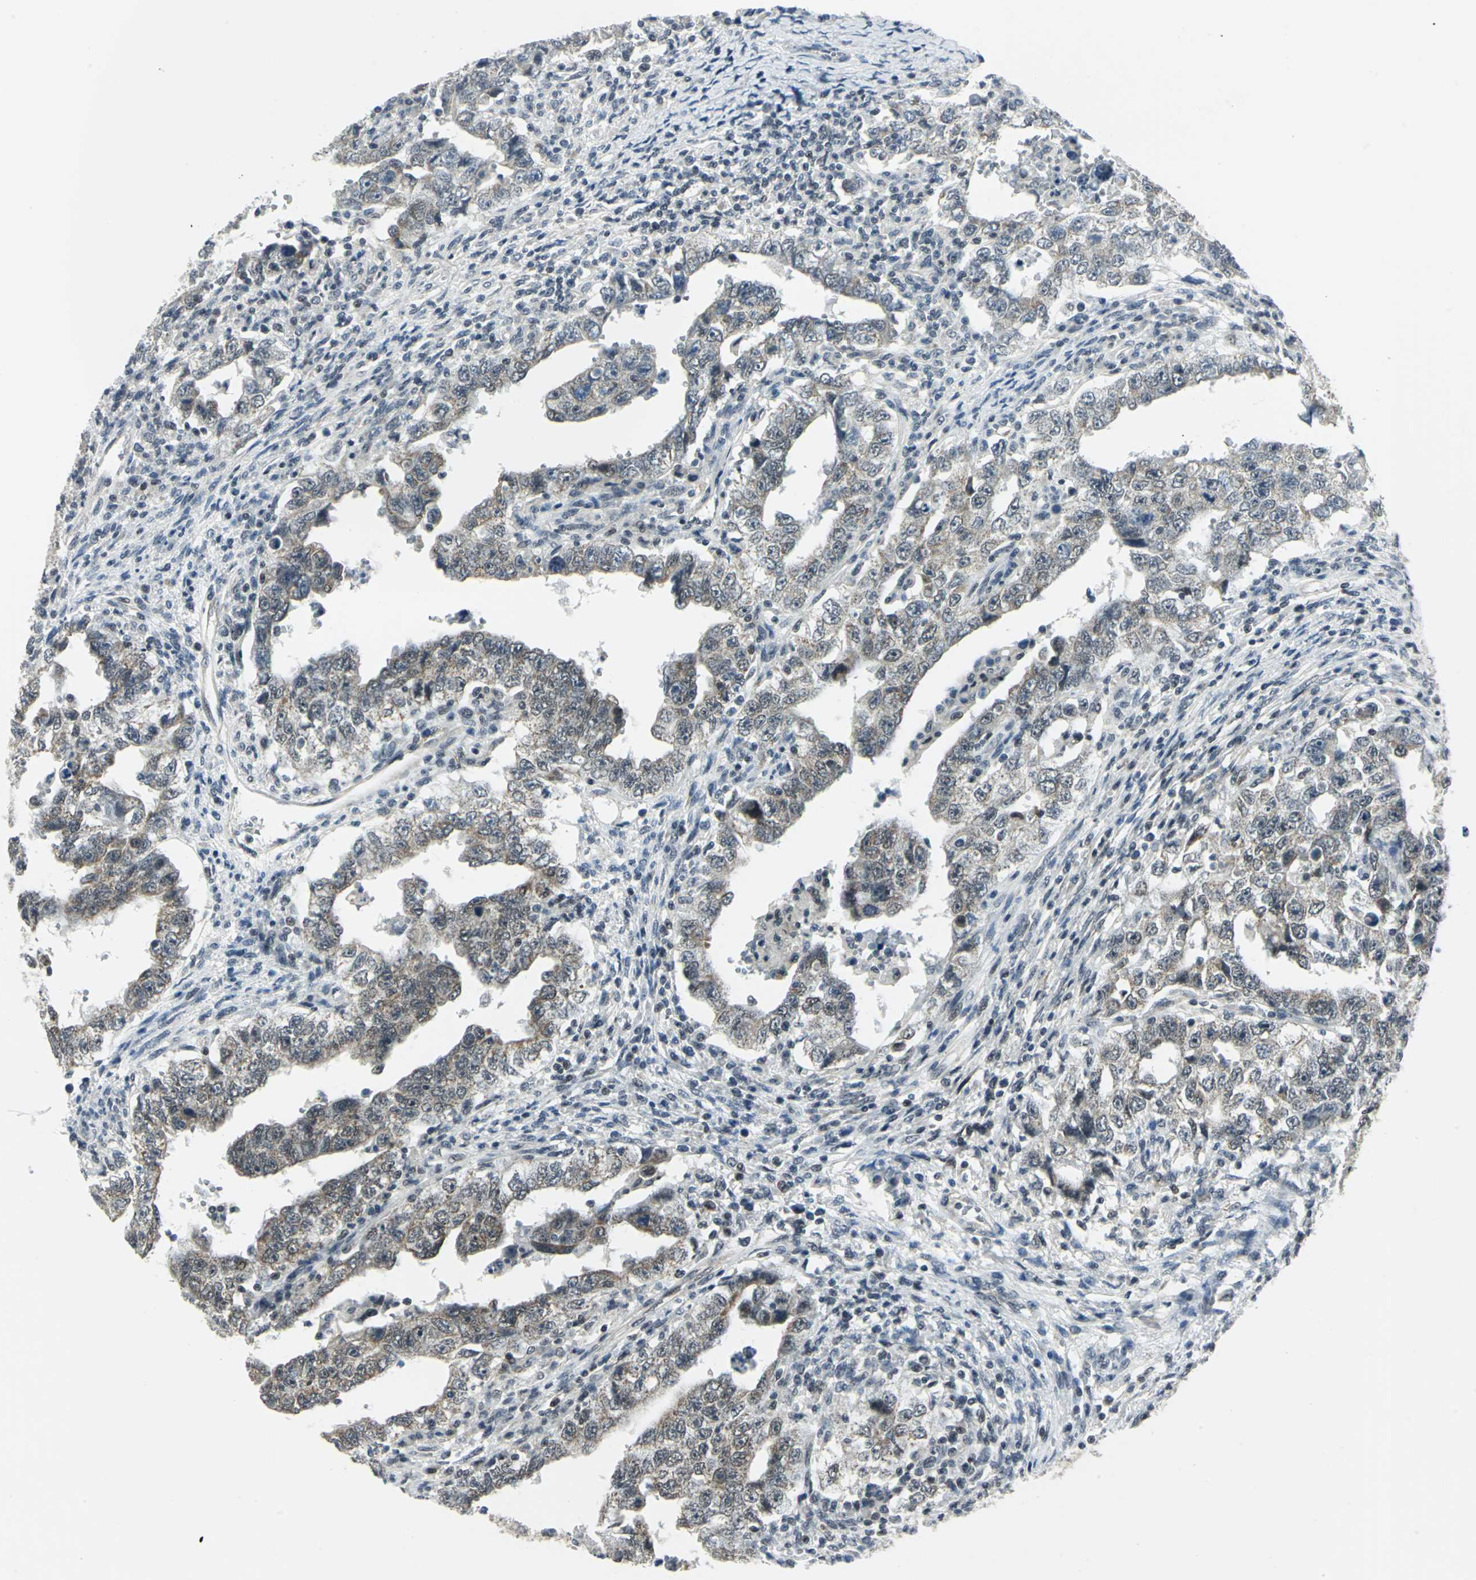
{"staining": {"intensity": "moderate", "quantity": "25%-75%", "location": "cytoplasmic/membranous"}, "tissue": "testis cancer", "cell_type": "Tumor cells", "image_type": "cancer", "snomed": [{"axis": "morphology", "description": "Carcinoma, Embryonal, NOS"}, {"axis": "topography", "description": "Testis"}], "caption": "Immunohistochemical staining of testis cancer exhibits medium levels of moderate cytoplasmic/membranous staining in about 25%-75% of tumor cells. The protein is shown in brown color, while the nuclei are stained blue.", "gene": "MTA1", "patient": {"sex": "male", "age": 26}}